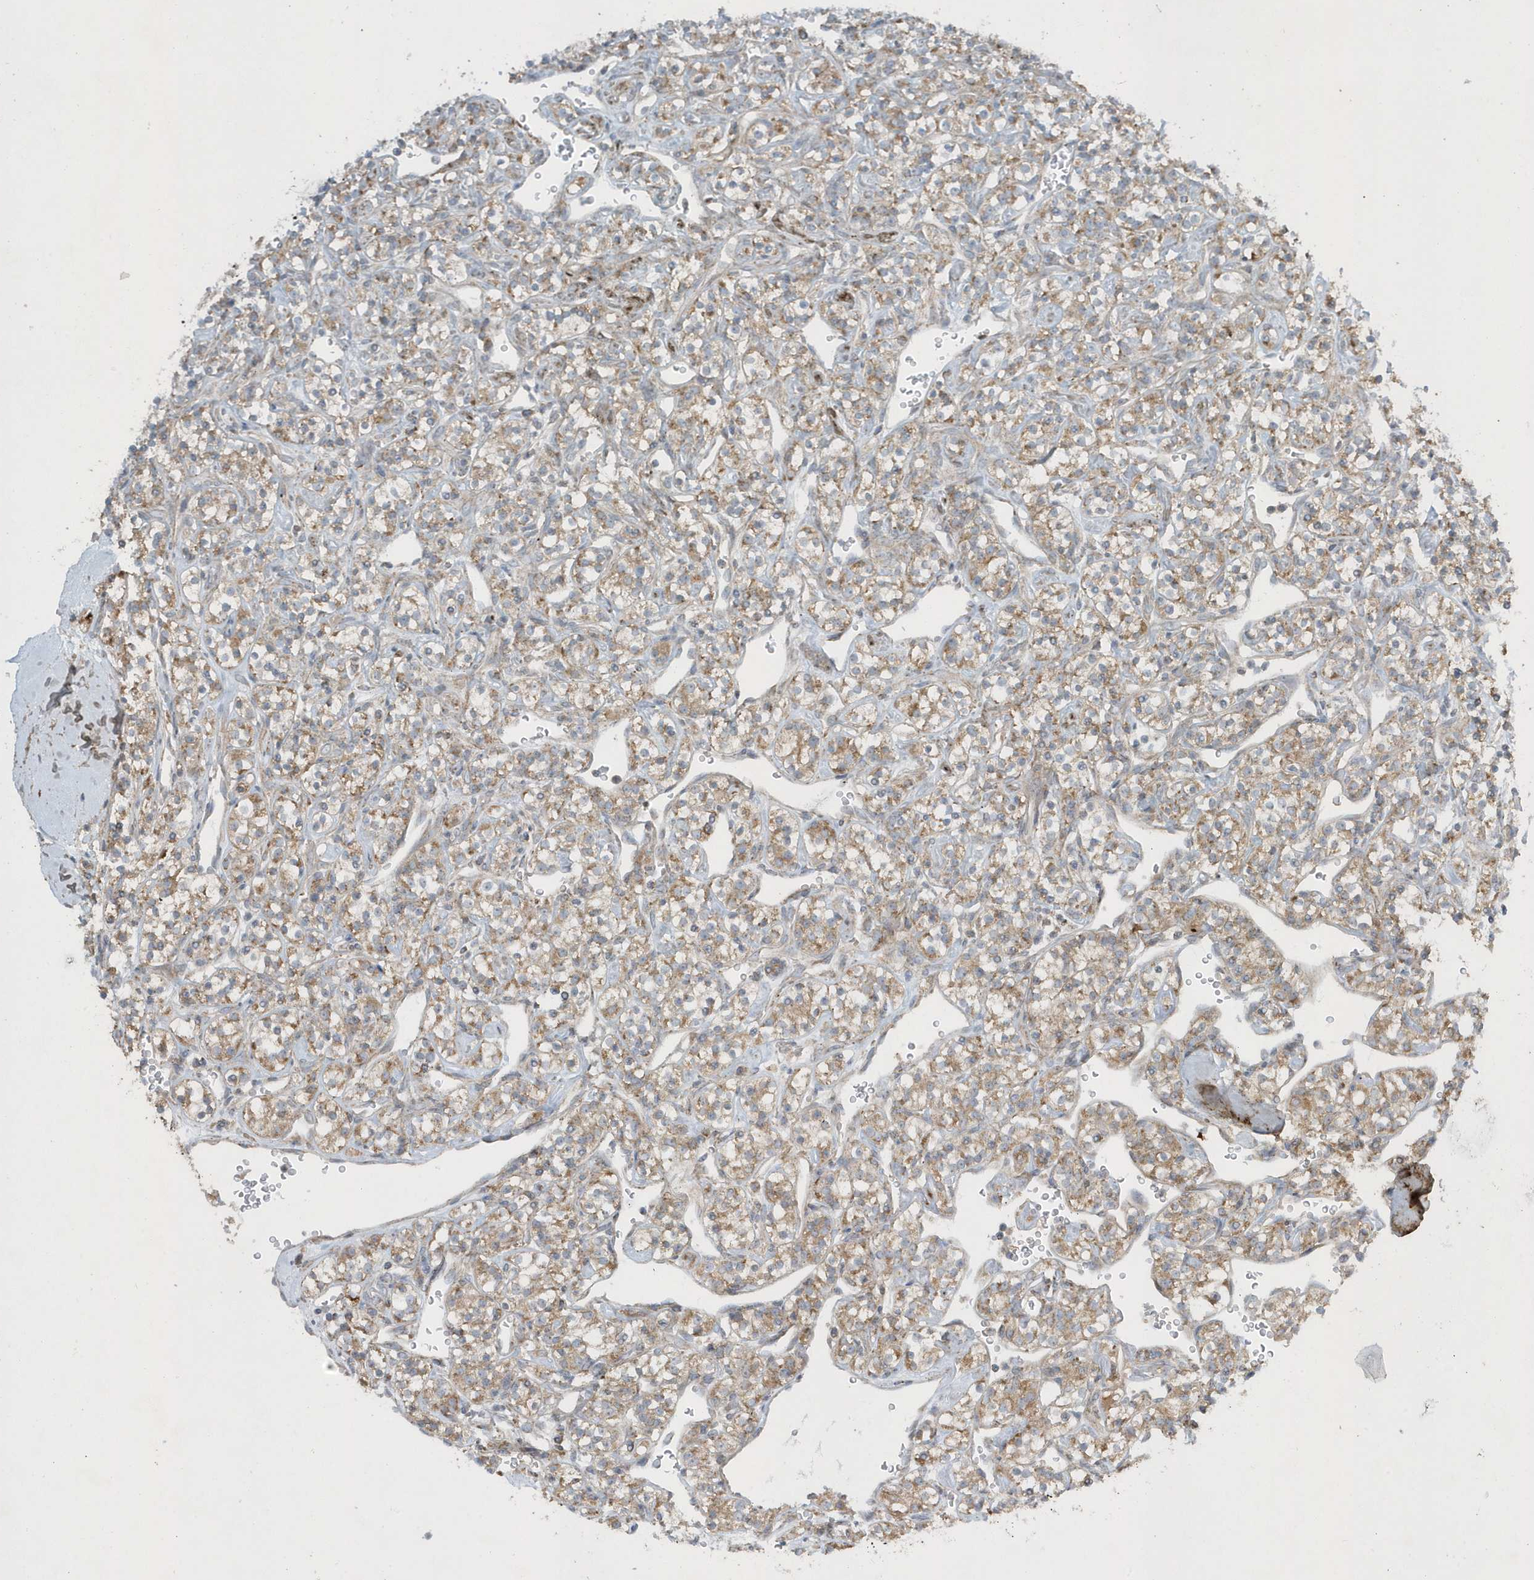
{"staining": {"intensity": "moderate", "quantity": ">75%", "location": "cytoplasmic/membranous"}, "tissue": "renal cancer", "cell_type": "Tumor cells", "image_type": "cancer", "snomed": [{"axis": "morphology", "description": "Adenocarcinoma, NOS"}, {"axis": "topography", "description": "Kidney"}], "caption": "Immunohistochemical staining of renal cancer displays medium levels of moderate cytoplasmic/membranous protein expression in about >75% of tumor cells.", "gene": "SLC38A2", "patient": {"sex": "male", "age": 77}}